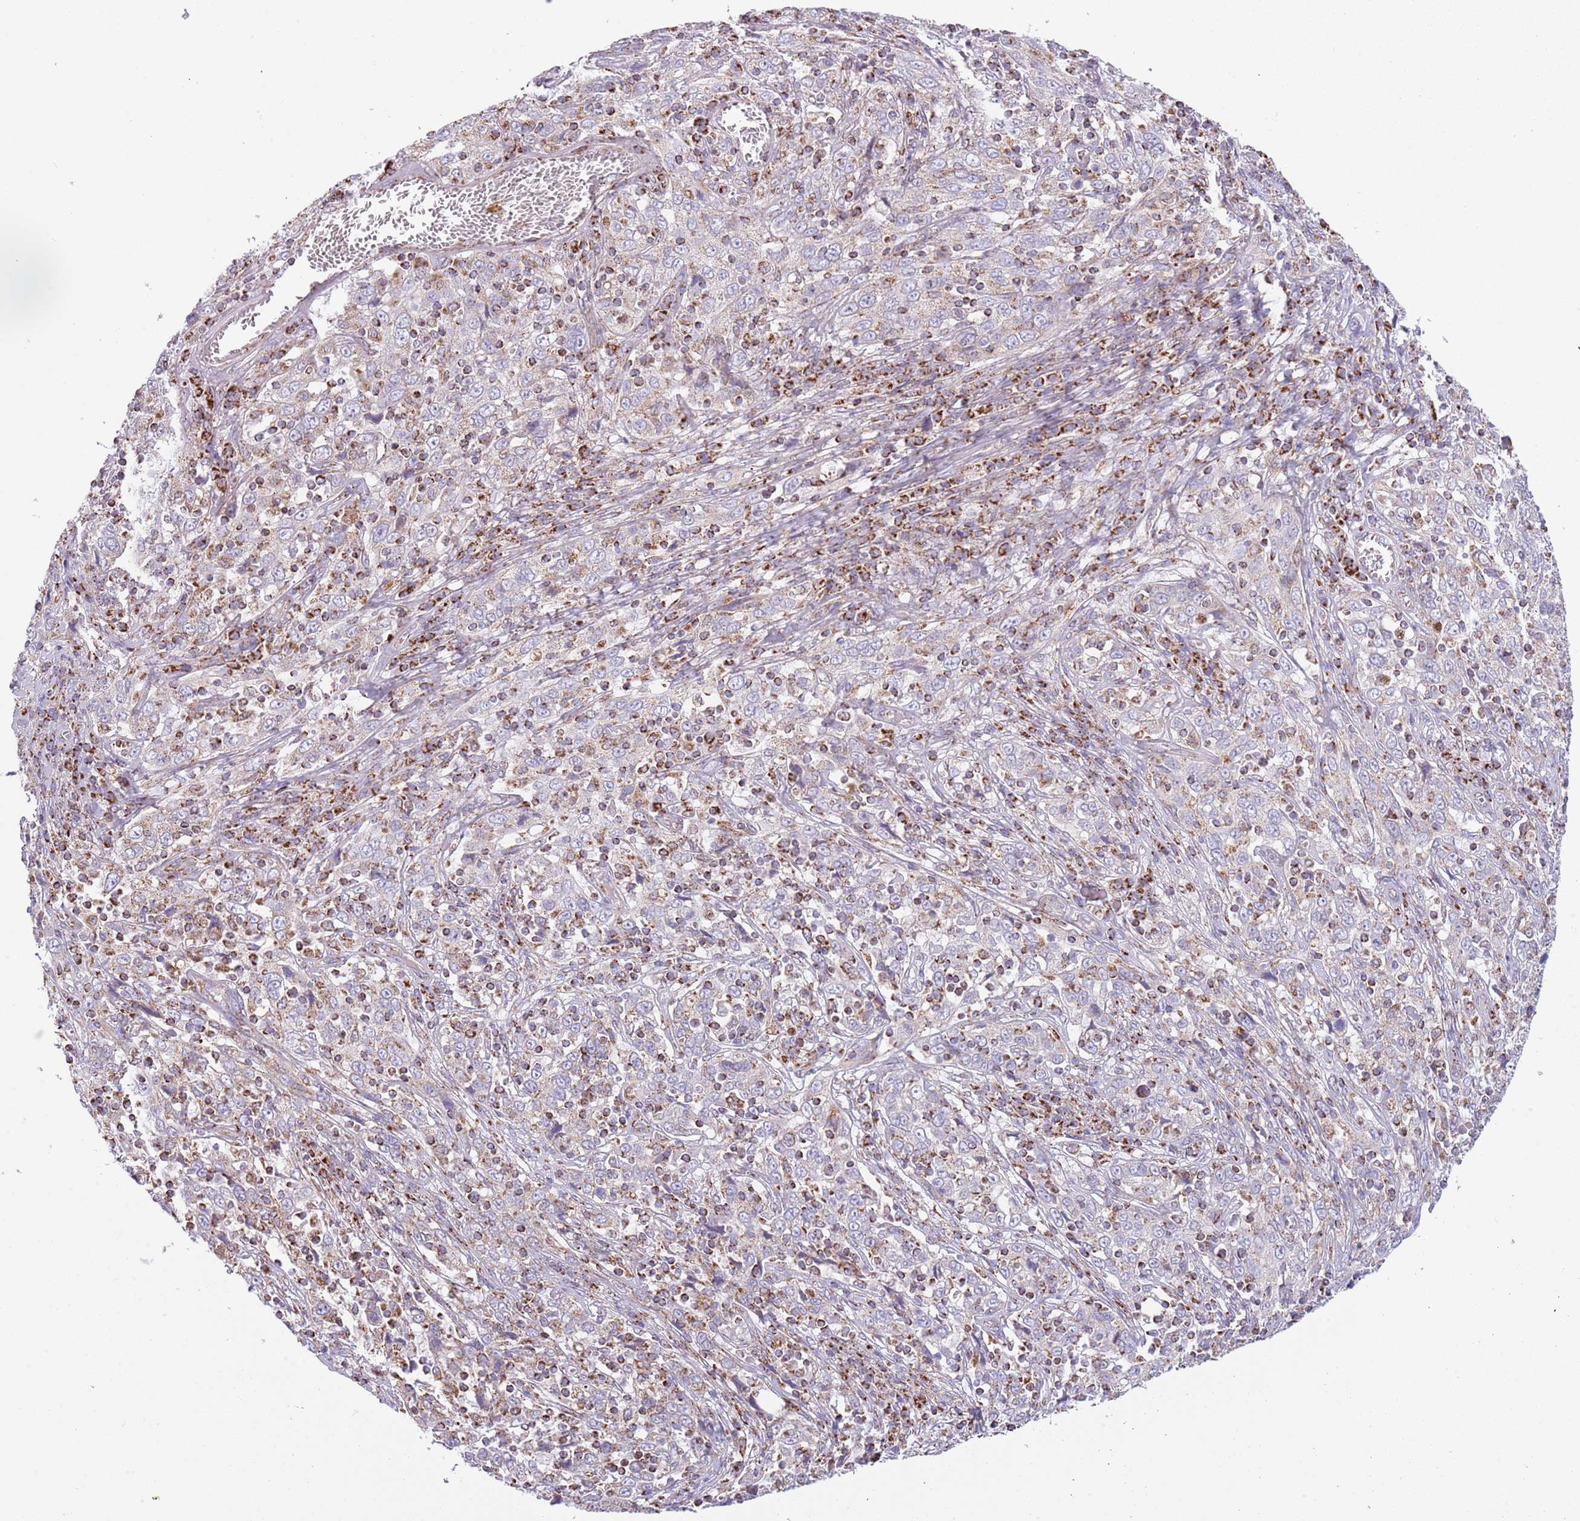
{"staining": {"intensity": "strong", "quantity": "25%-75%", "location": "cytoplasmic/membranous"}, "tissue": "cervical cancer", "cell_type": "Tumor cells", "image_type": "cancer", "snomed": [{"axis": "morphology", "description": "Squamous cell carcinoma, NOS"}, {"axis": "topography", "description": "Cervix"}], "caption": "Tumor cells reveal high levels of strong cytoplasmic/membranous positivity in approximately 25%-75% of cells in cervical cancer (squamous cell carcinoma).", "gene": "LHX6", "patient": {"sex": "female", "age": 46}}